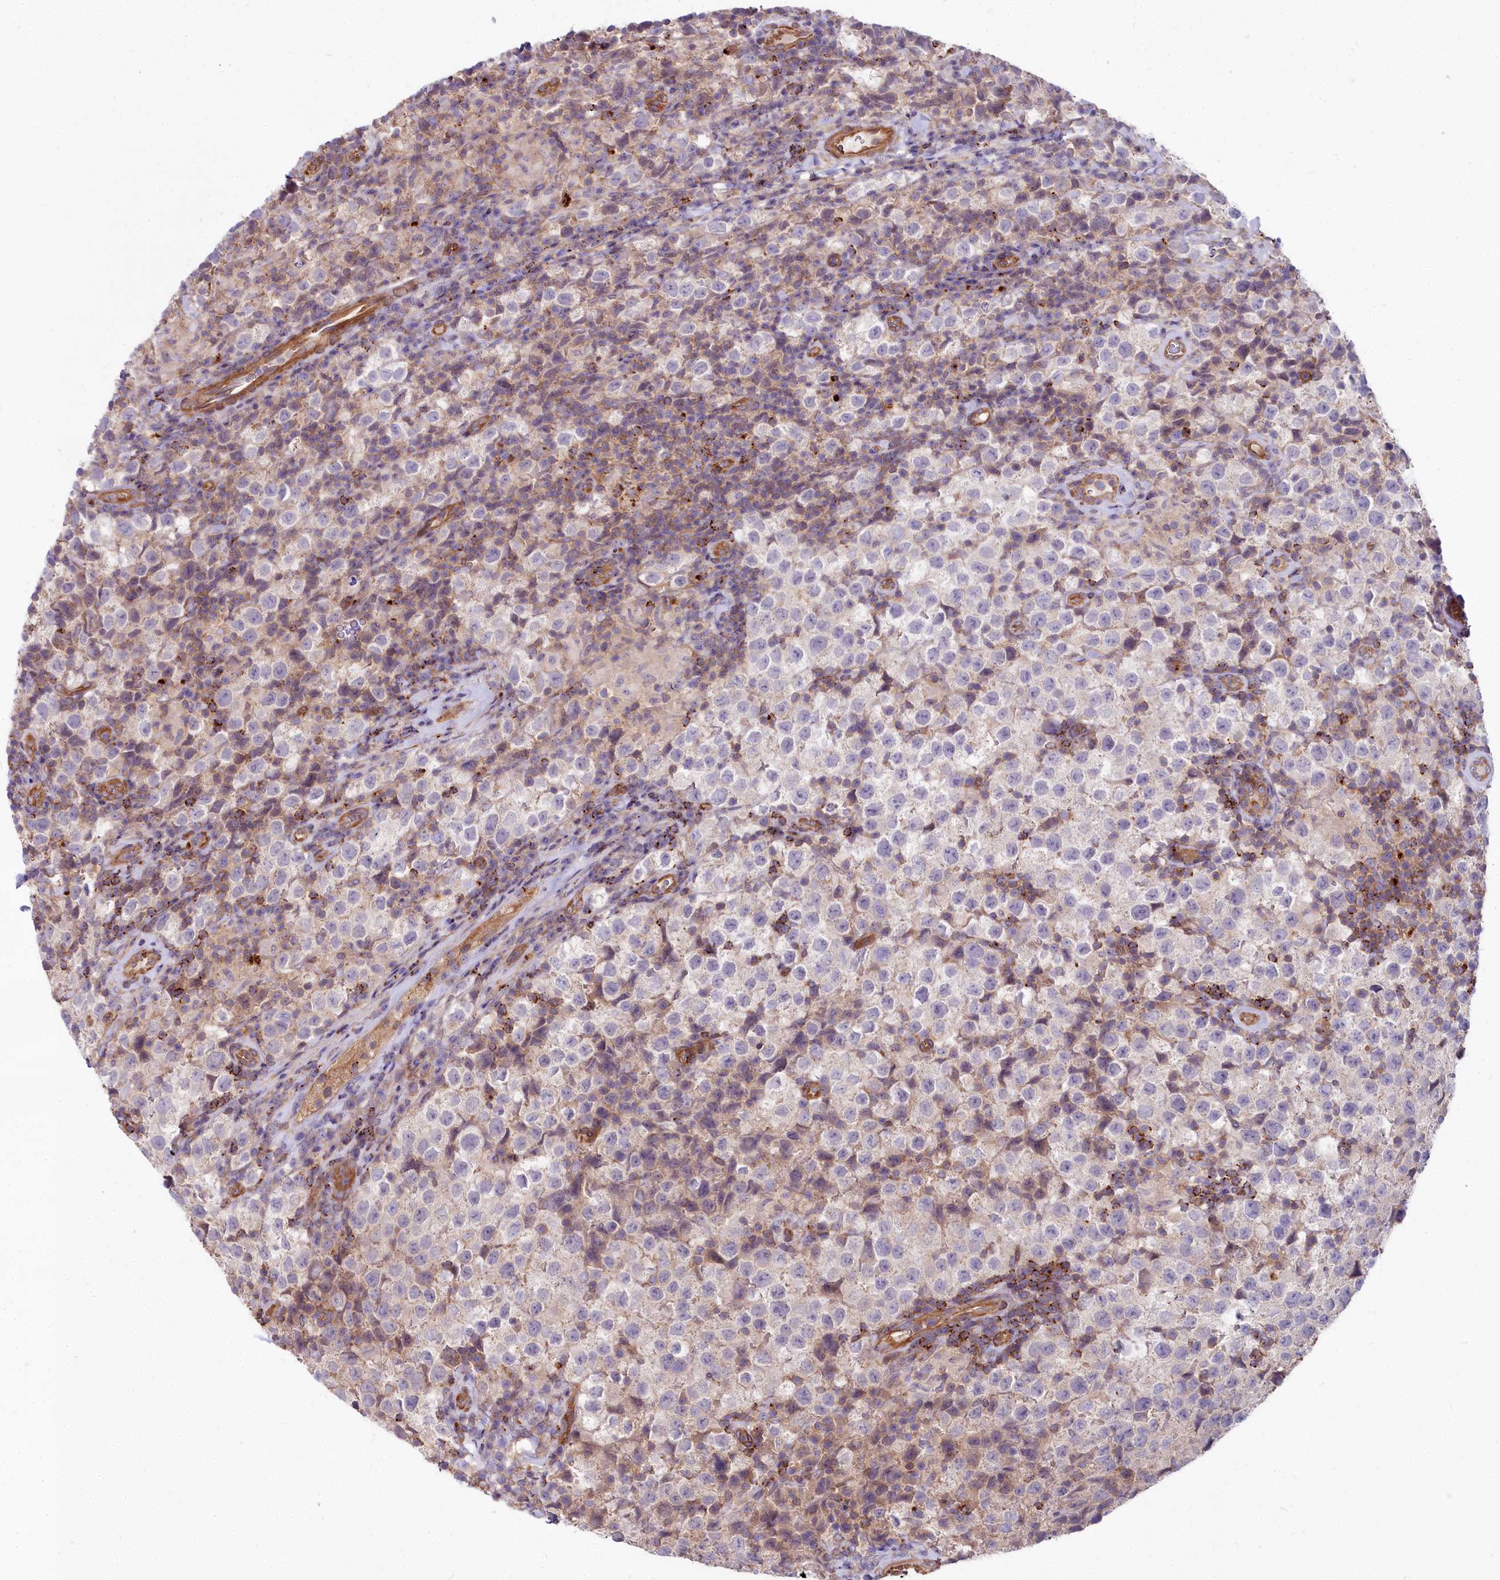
{"staining": {"intensity": "negative", "quantity": "none", "location": "none"}, "tissue": "testis cancer", "cell_type": "Tumor cells", "image_type": "cancer", "snomed": [{"axis": "morphology", "description": "Seminoma, NOS"}, {"axis": "morphology", "description": "Carcinoma, Embryonal, NOS"}, {"axis": "topography", "description": "Testis"}], "caption": "A micrograph of human testis cancer is negative for staining in tumor cells. Nuclei are stained in blue.", "gene": "HLA-DOA", "patient": {"sex": "male", "age": 41}}